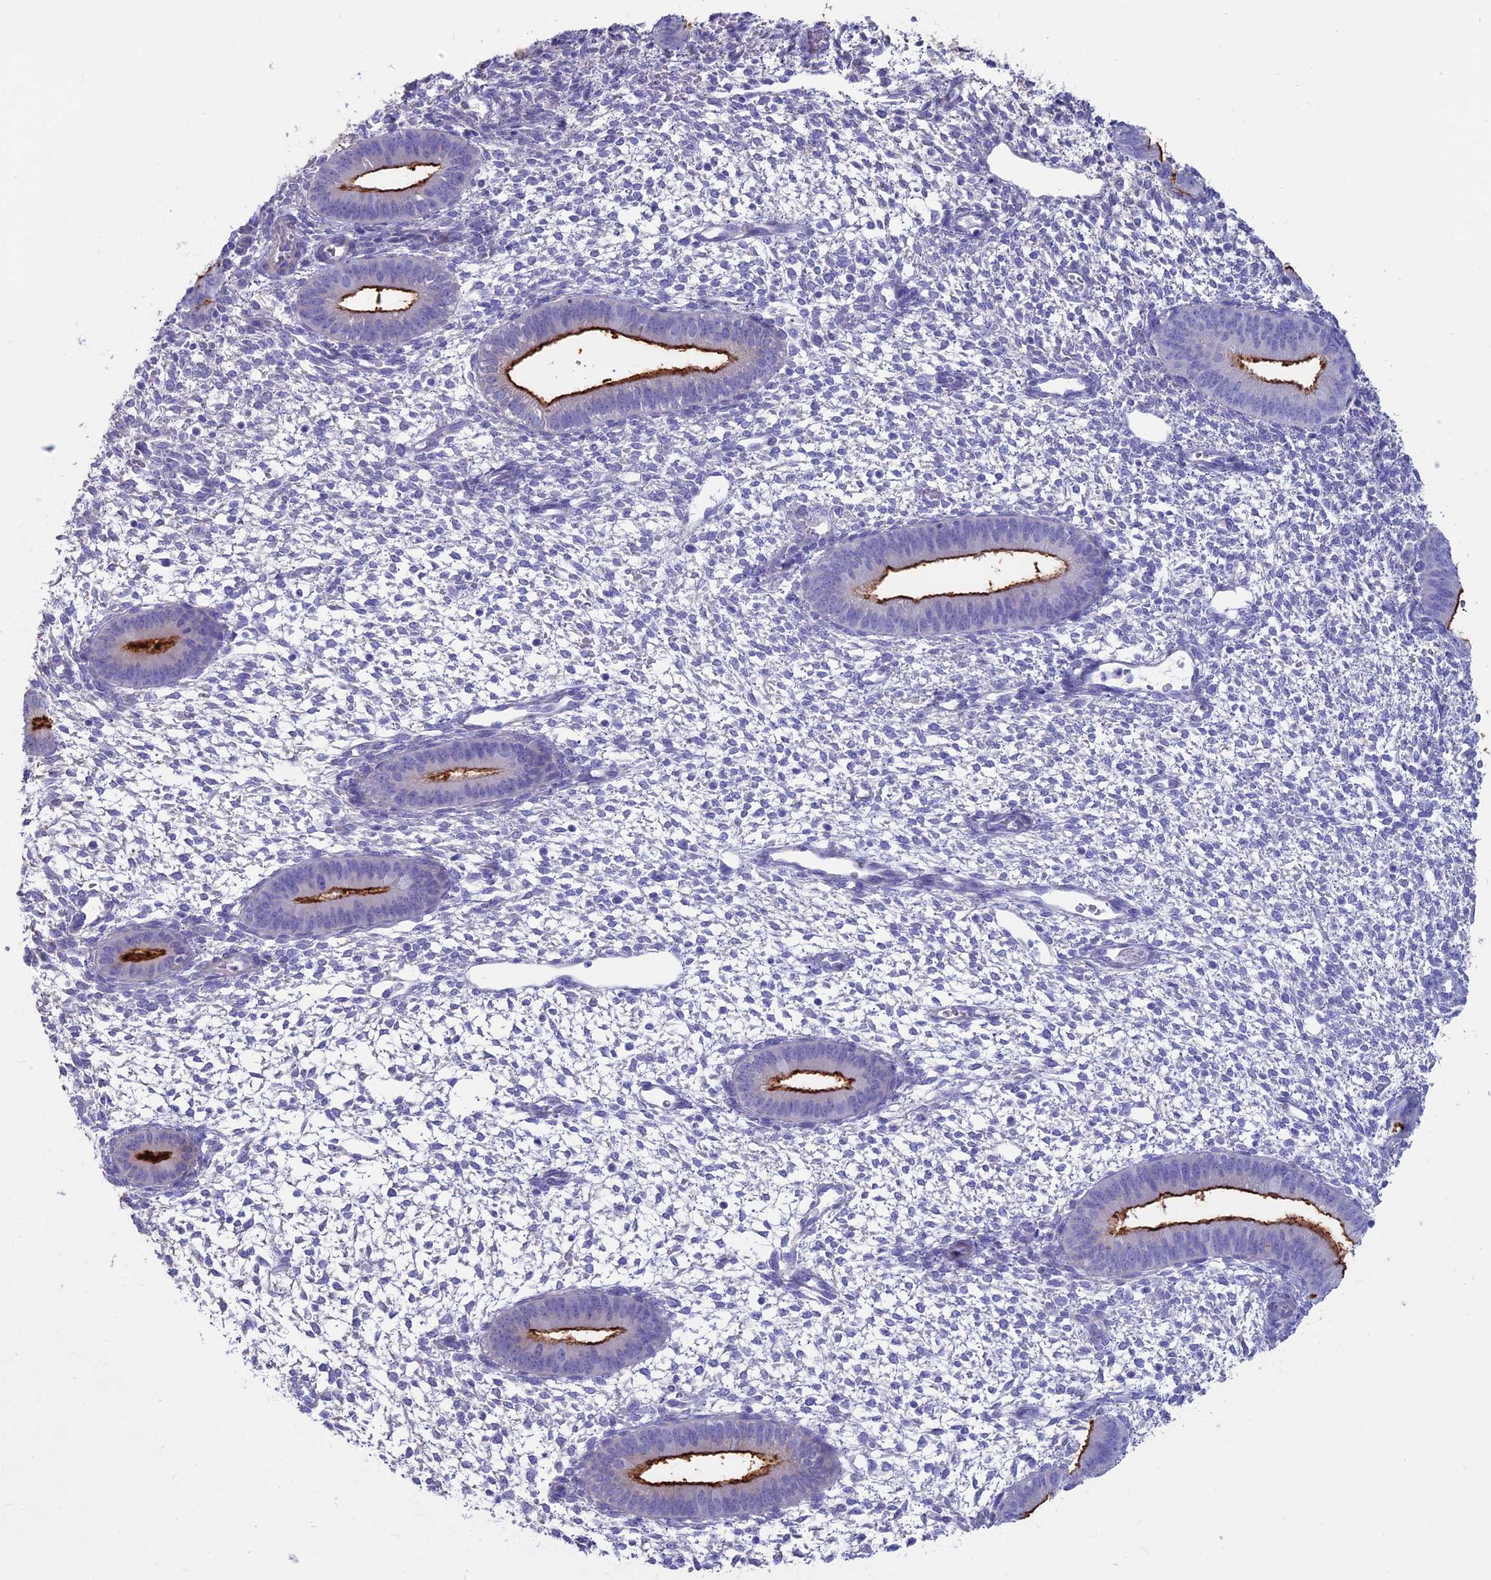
{"staining": {"intensity": "negative", "quantity": "none", "location": "none"}, "tissue": "endometrium", "cell_type": "Cells in endometrial stroma", "image_type": "normal", "snomed": [{"axis": "morphology", "description": "Normal tissue, NOS"}, {"axis": "topography", "description": "Endometrium"}], "caption": "Immunohistochemistry (IHC) micrograph of unremarkable human endometrium stained for a protein (brown), which displays no staining in cells in endometrial stroma. (Brightfield microscopy of DAB (3,3'-diaminobenzidine) immunohistochemistry (IHC) at high magnification).", "gene": "OR2AE1", "patient": {"sex": "female", "age": 46}}